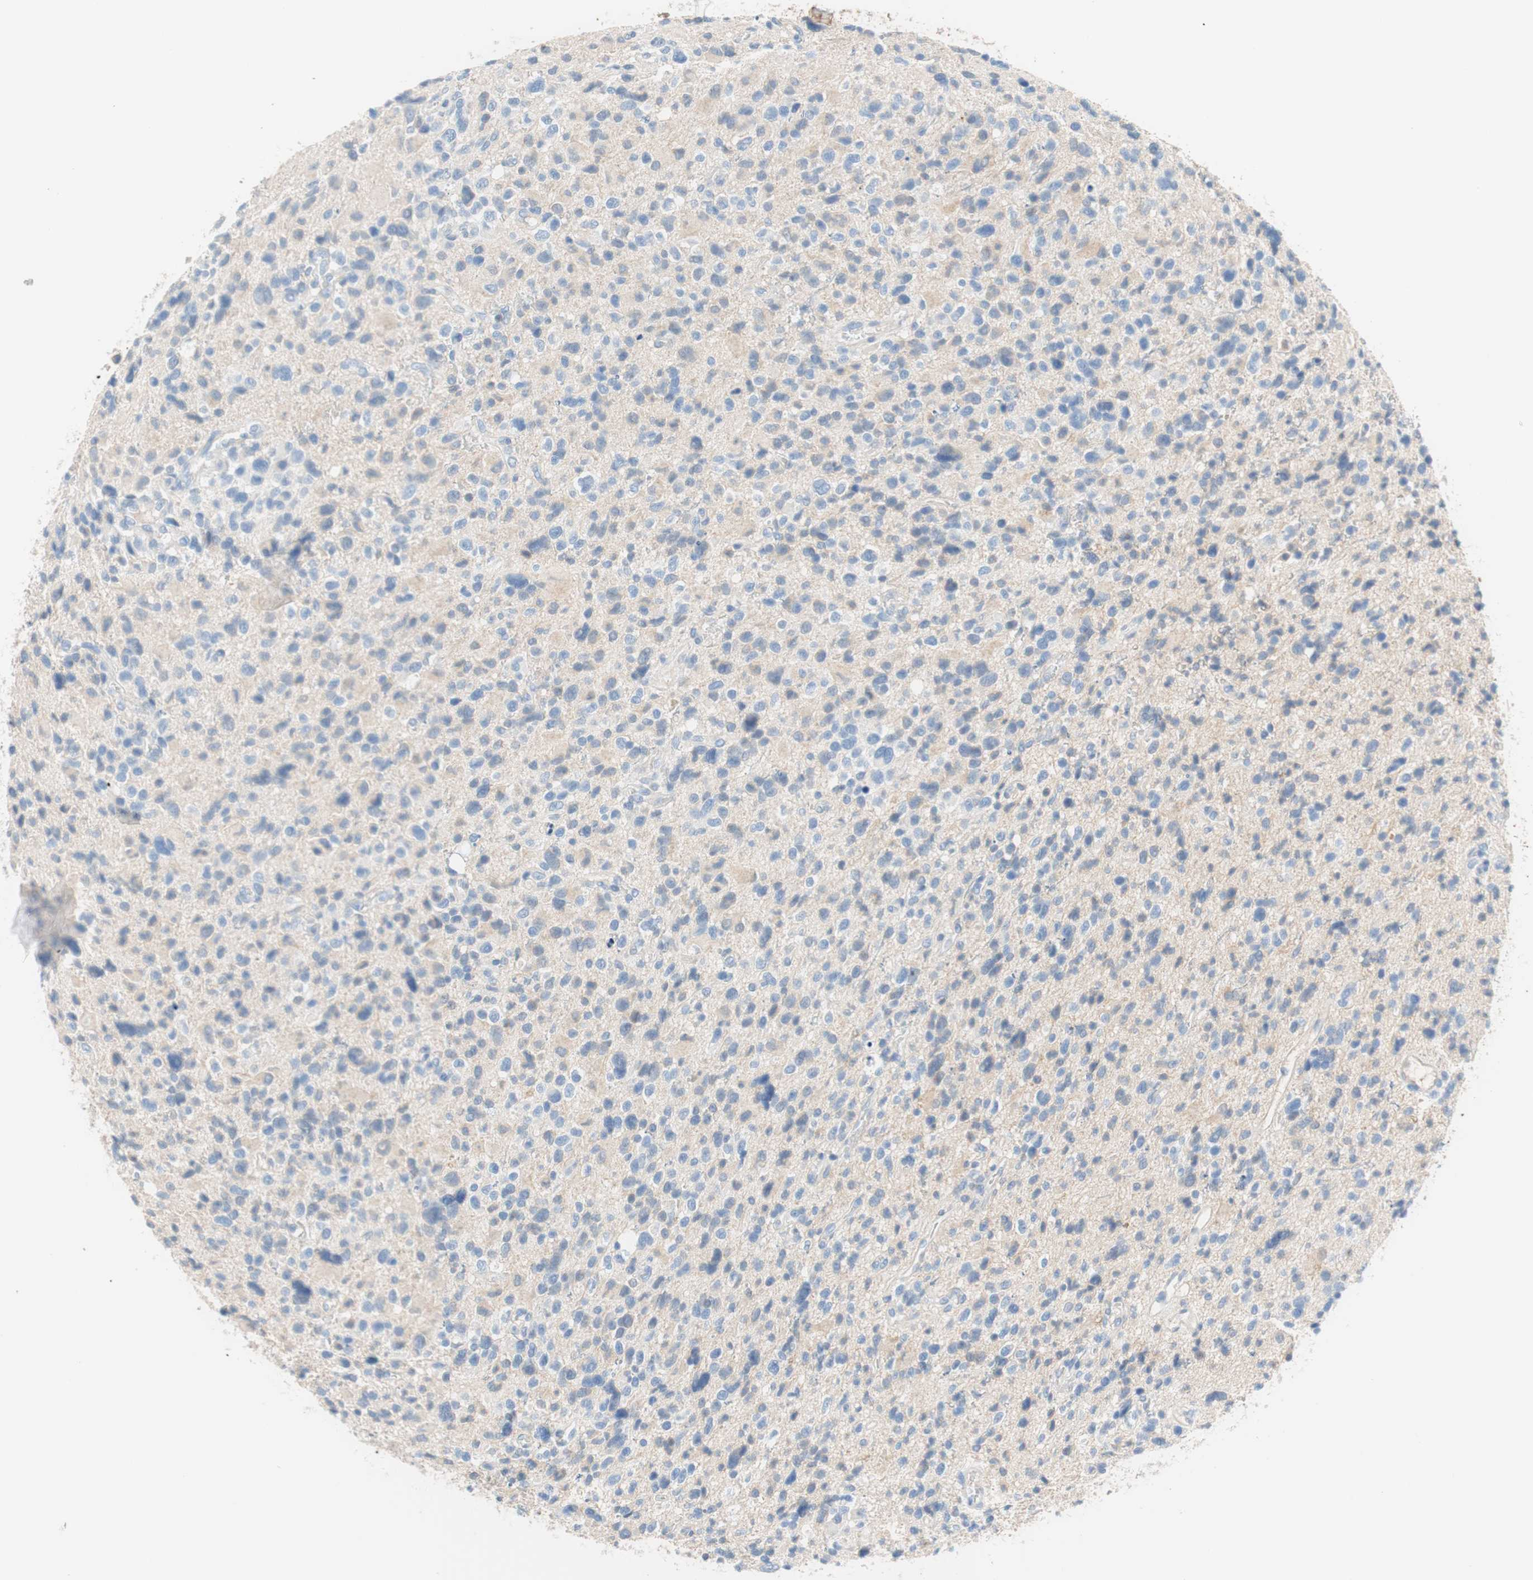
{"staining": {"intensity": "negative", "quantity": "none", "location": "none"}, "tissue": "glioma", "cell_type": "Tumor cells", "image_type": "cancer", "snomed": [{"axis": "morphology", "description": "Glioma, malignant, High grade"}, {"axis": "topography", "description": "Brain"}], "caption": "Image shows no significant protein expression in tumor cells of glioma. Brightfield microscopy of IHC stained with DAB (brown) and hematoxylin (blue), captured at high magnification.", "gene": "RBP4", "patient": {"sex": "male", "age": 48}}